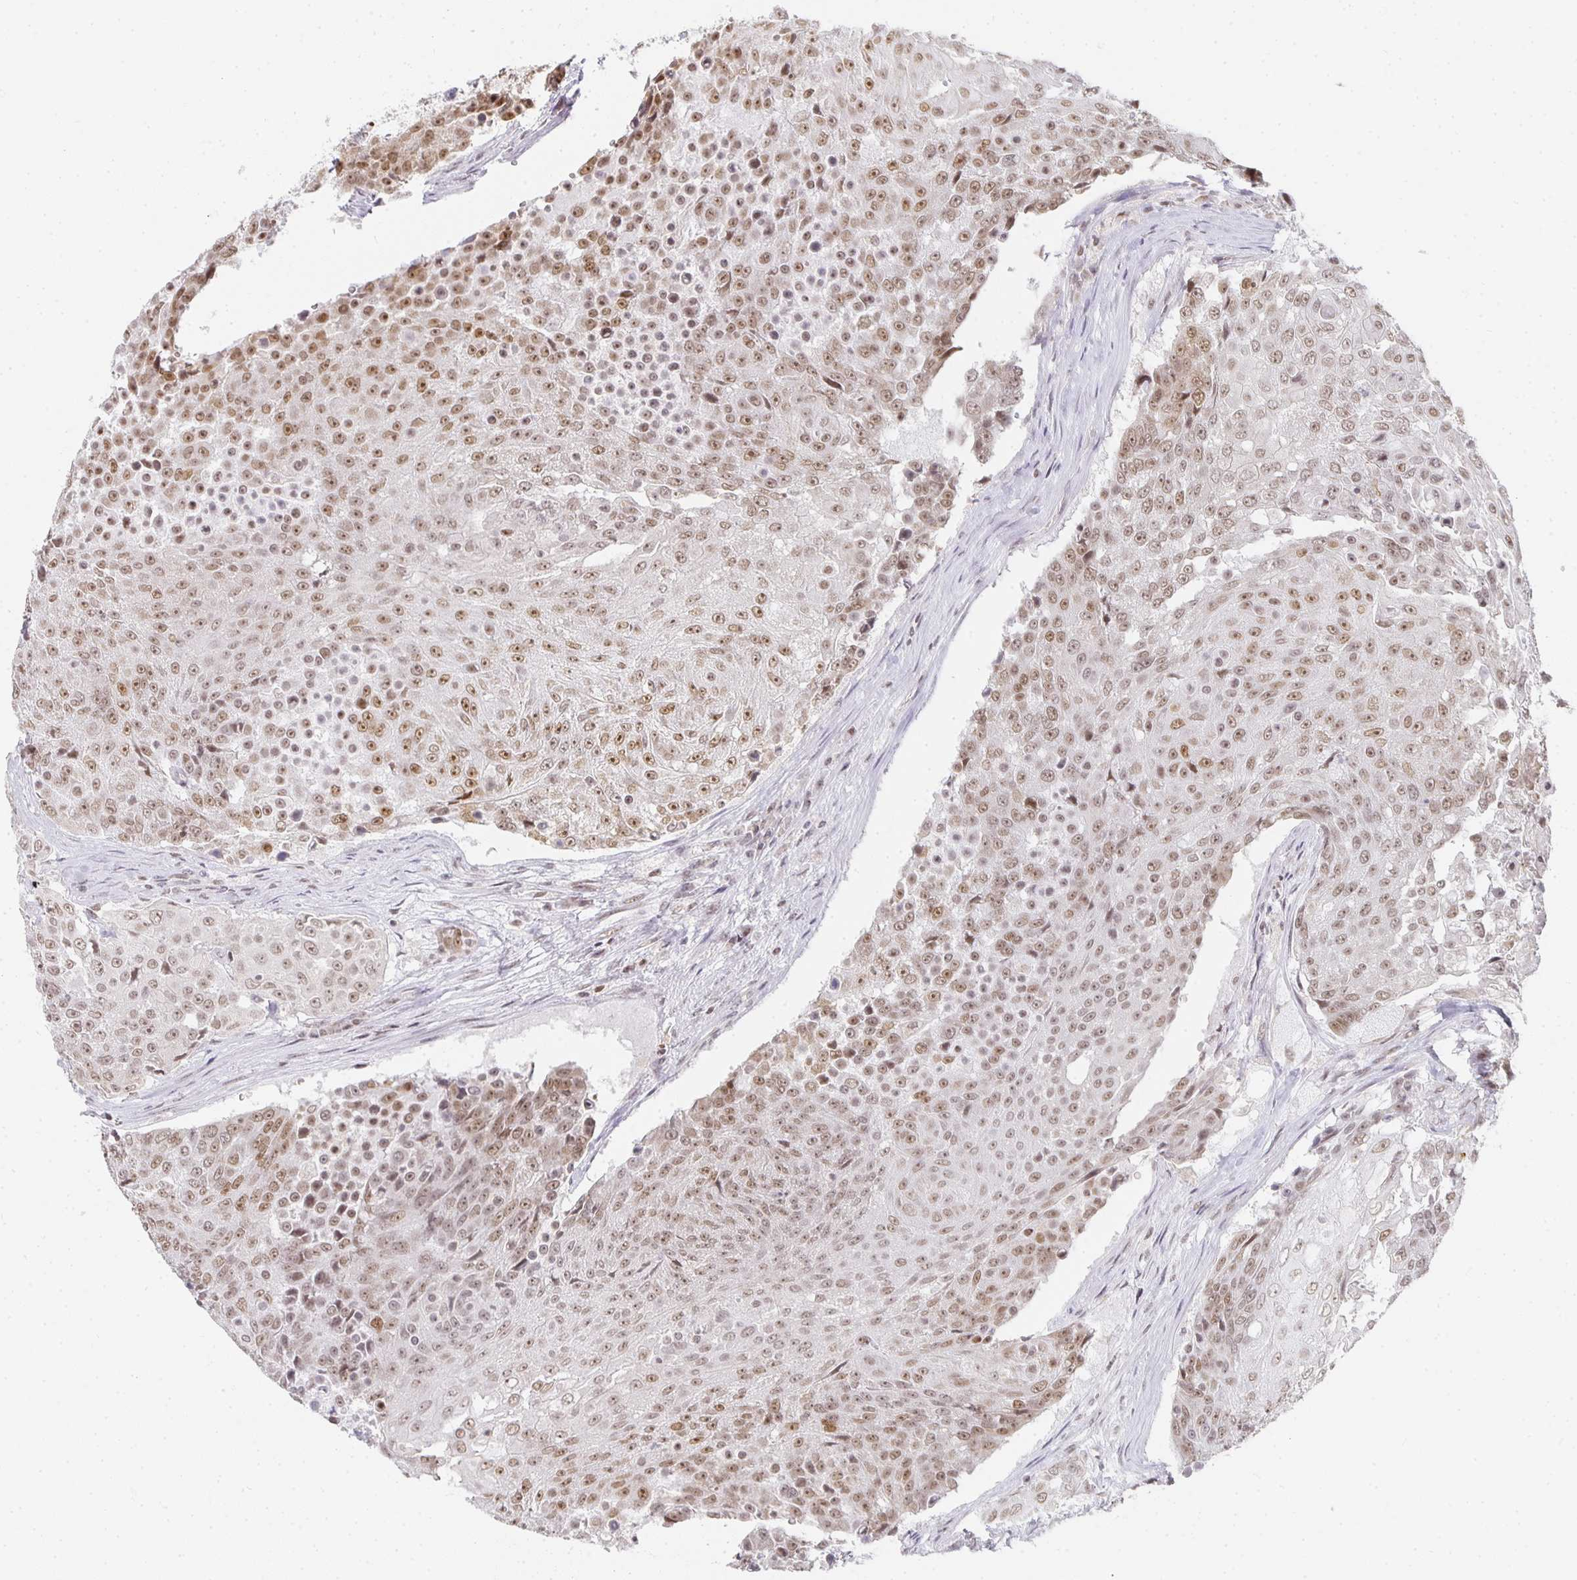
{"staining": {"intensity": "moderate", "quantity": ">75%", "location": "nuclear"}, "tissue": "urothelial cancer", "cell_type": "Tumor cells", "image_type": "cancer", "snomed": [{"axis": "morphology", "description": "Urothelial carcinoma, High grade"}, {"axis": "topography", "description": "Urinary bladder"}], "caption": "Moderate nuclear protein positivity is present in about >75% of tumor cells in urothelial cancer. The protein is shown in brown color, while the nuclei are stained blue.", "gene": "SMARCA2", "patient": {"sex": "female", "age": 63}}